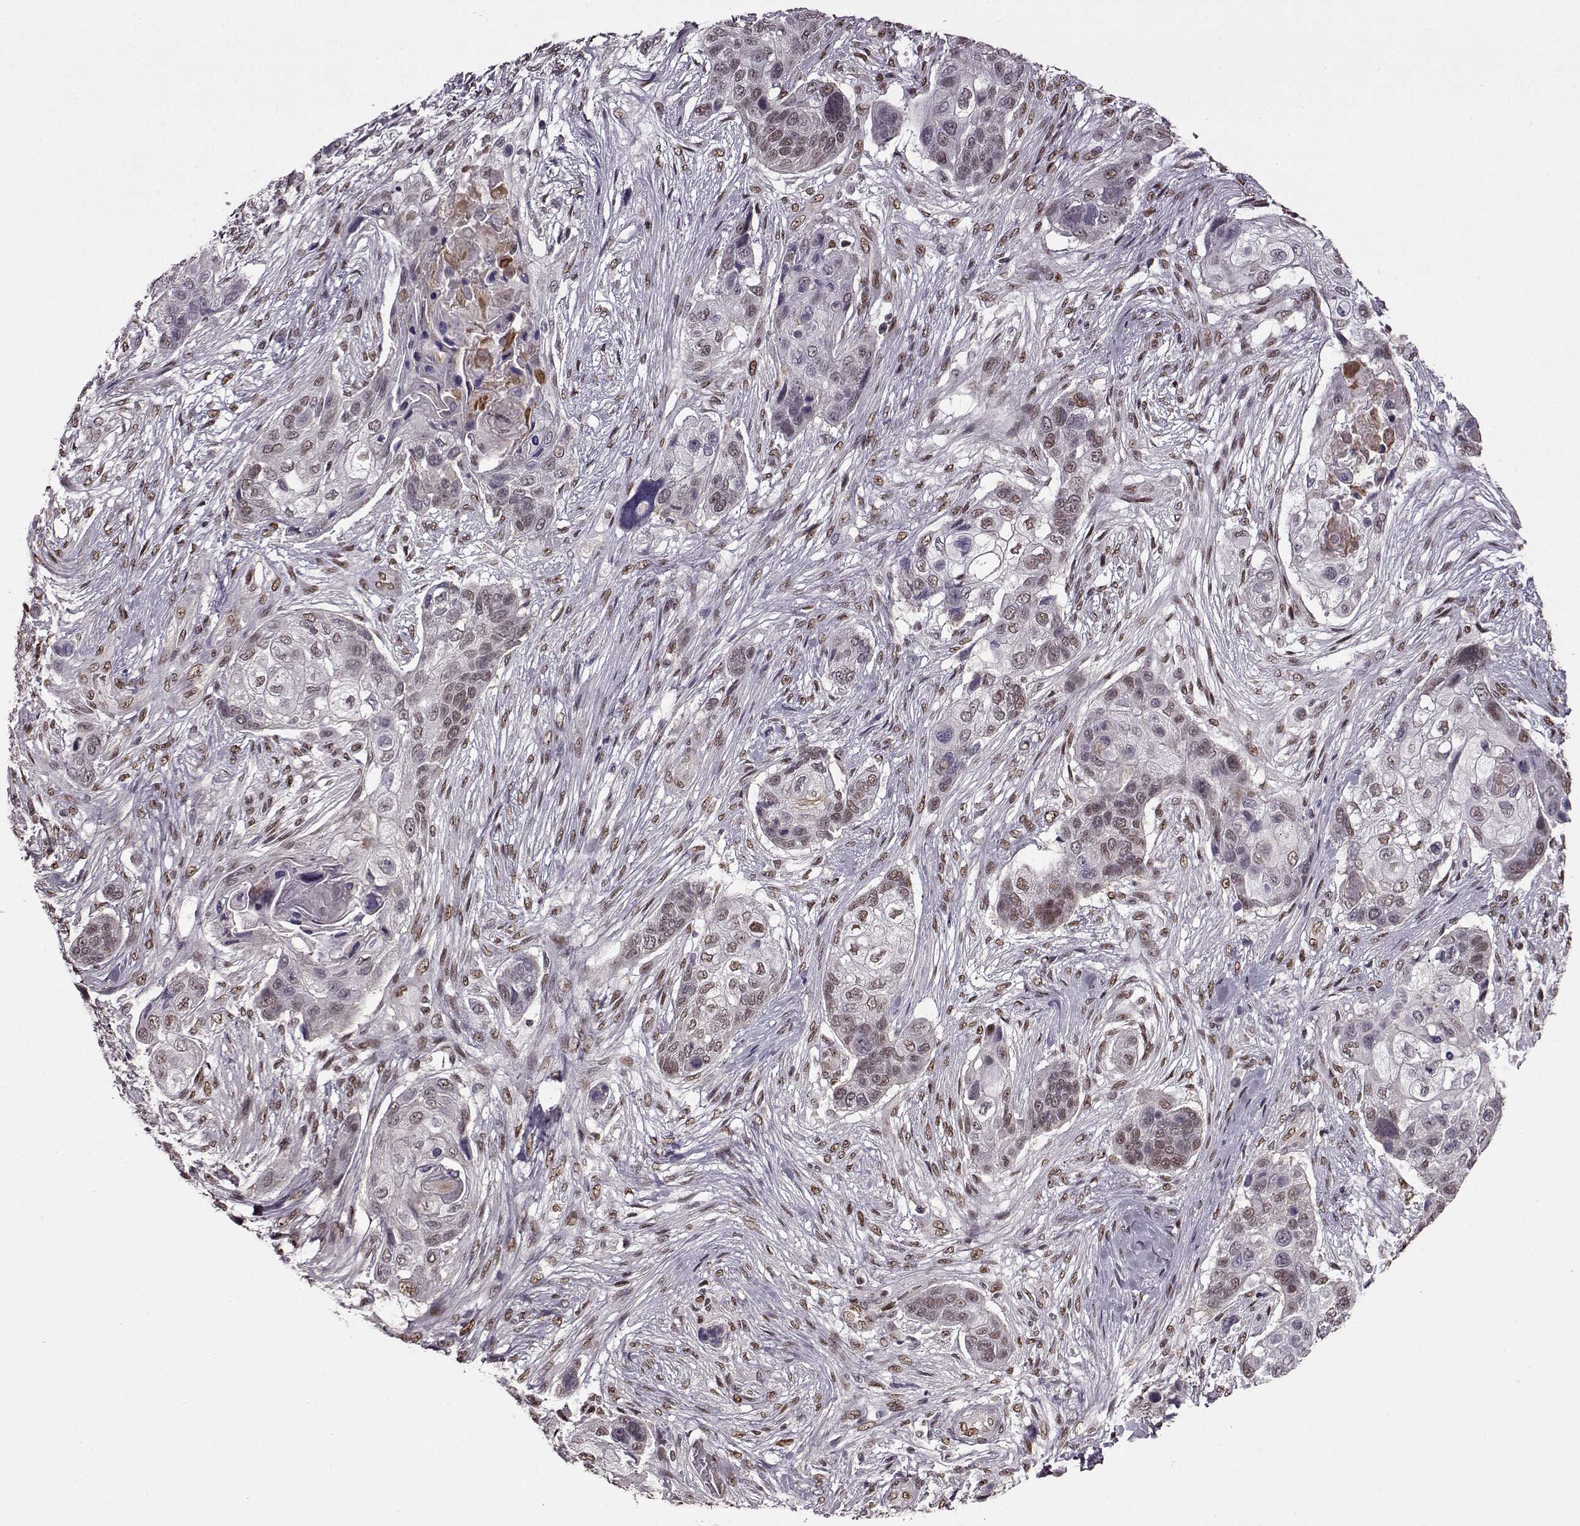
{"staining": {"intensity": "weak", "quantity": "25%-75%", "location": "nuclear"}, "tissue": "lung cancer", "cell_type": "Tumor cells", "image_type": "cancer", "snomed": [{"axis": "morphology", "description": "Squamous cell carcinoma, NOS"}, {"axis": "topography", "description": "Lung"}], "caption": "IHC of human lung squamous cell carcinoma reveals low levels of weak nuclear staining in about 25%-75% of tumor cells. (IHC, brightfield microscopy, high magnification).", "gene": "FTO", "patient": {"sex": "male", "age": 69}}